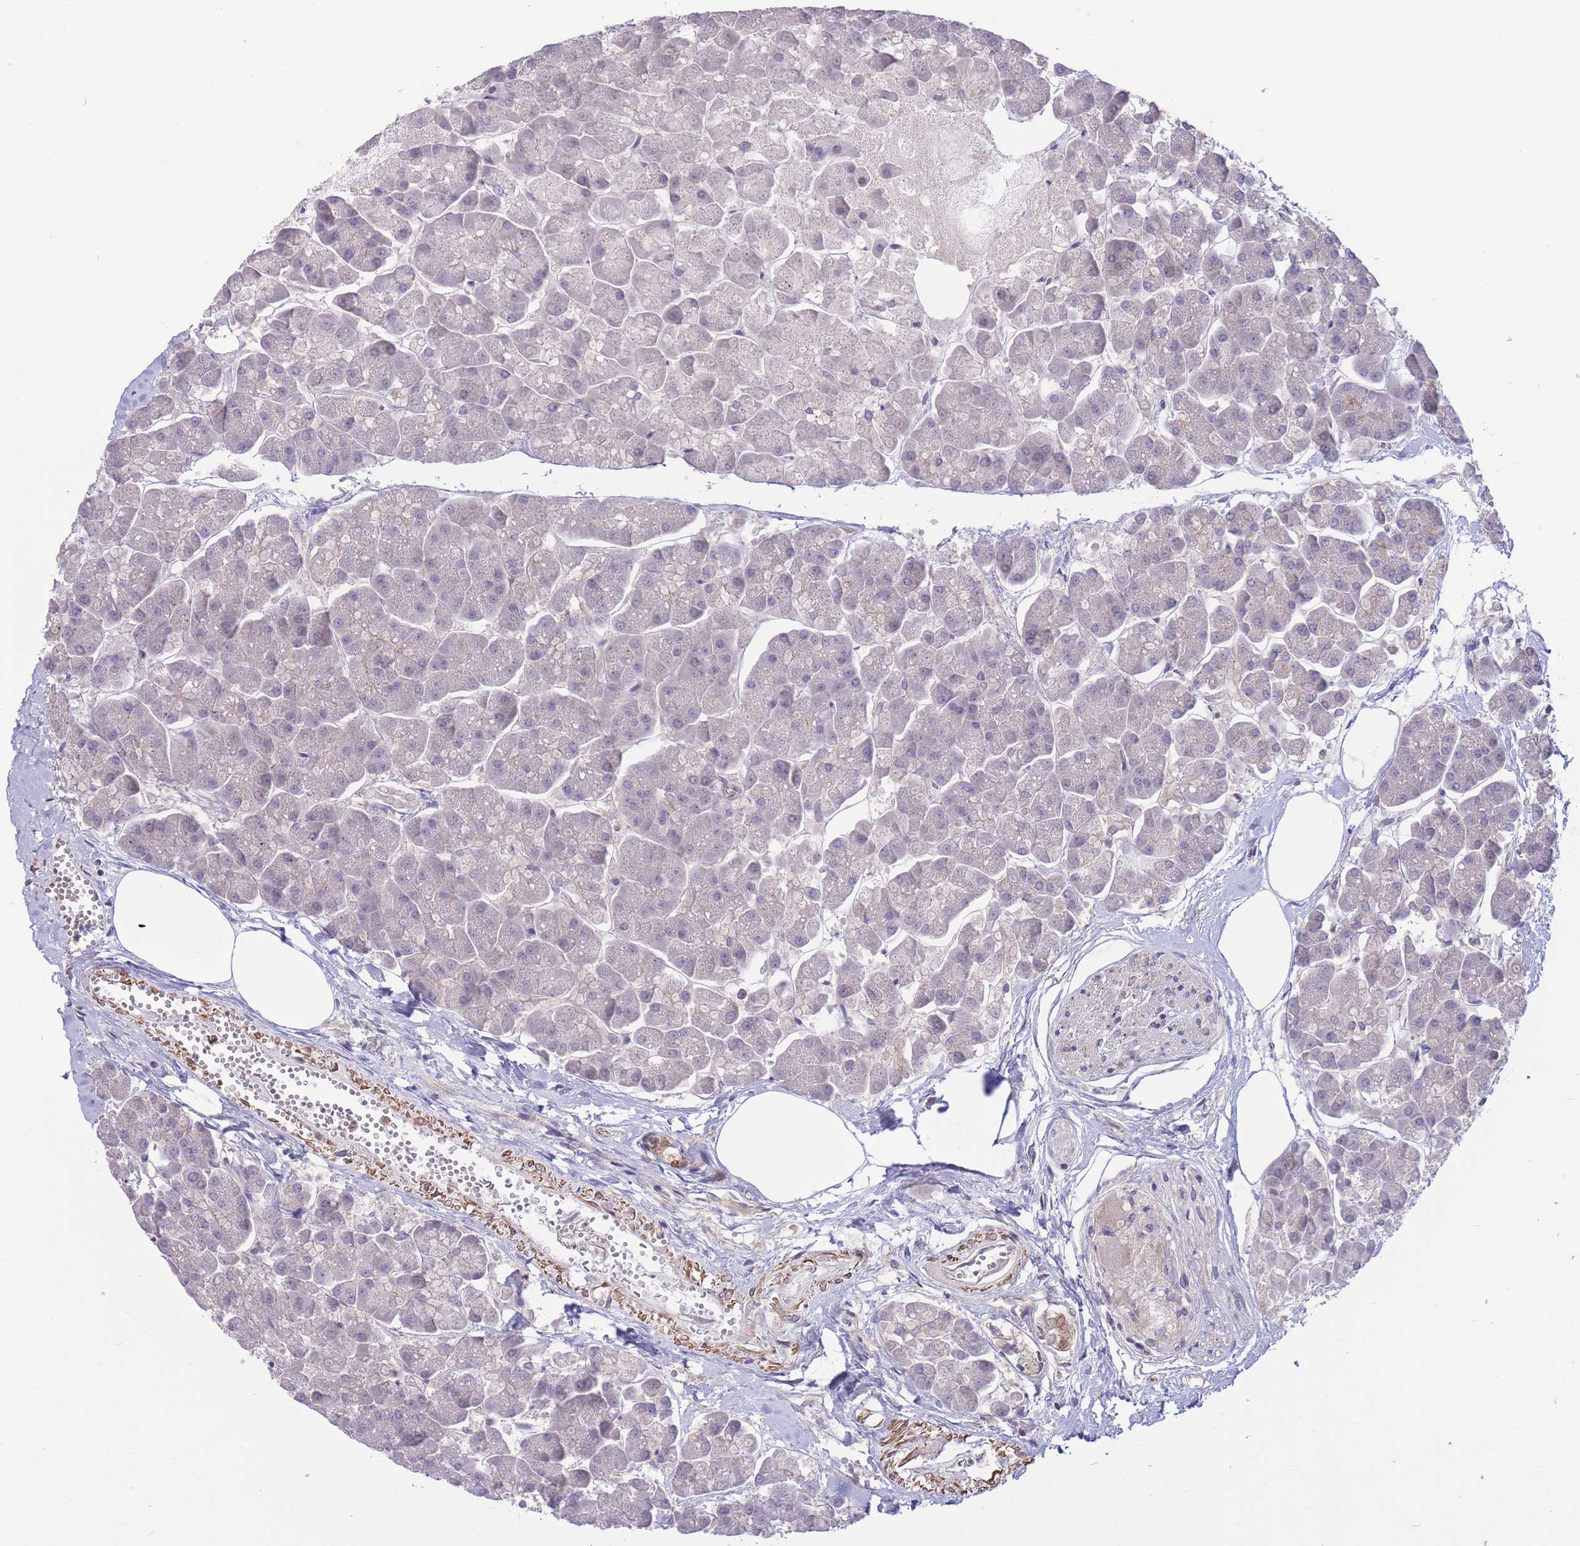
{"staining": {"intensity": "negative", "quantity": "none", "location": "none"}, "tissue": "pancreas", "cell_type": "Exocrine glandular cells", "image_type": "normal", "snomed": [{"axis": "morphology", "description": "Normal tissue, NOS"}, {"axis": "topography", "description": "Pancreas"}, {"axis": "topography", "description": "Peripheral nerve tissue"}], "caption": "The immunohistochemistry micrograph has no significant expression in exocrine glandular cells of pancreas. (DAB IHC, high magnification).", "gene": "ZNF304", "patient": {"sex": "male", "age": 54}}